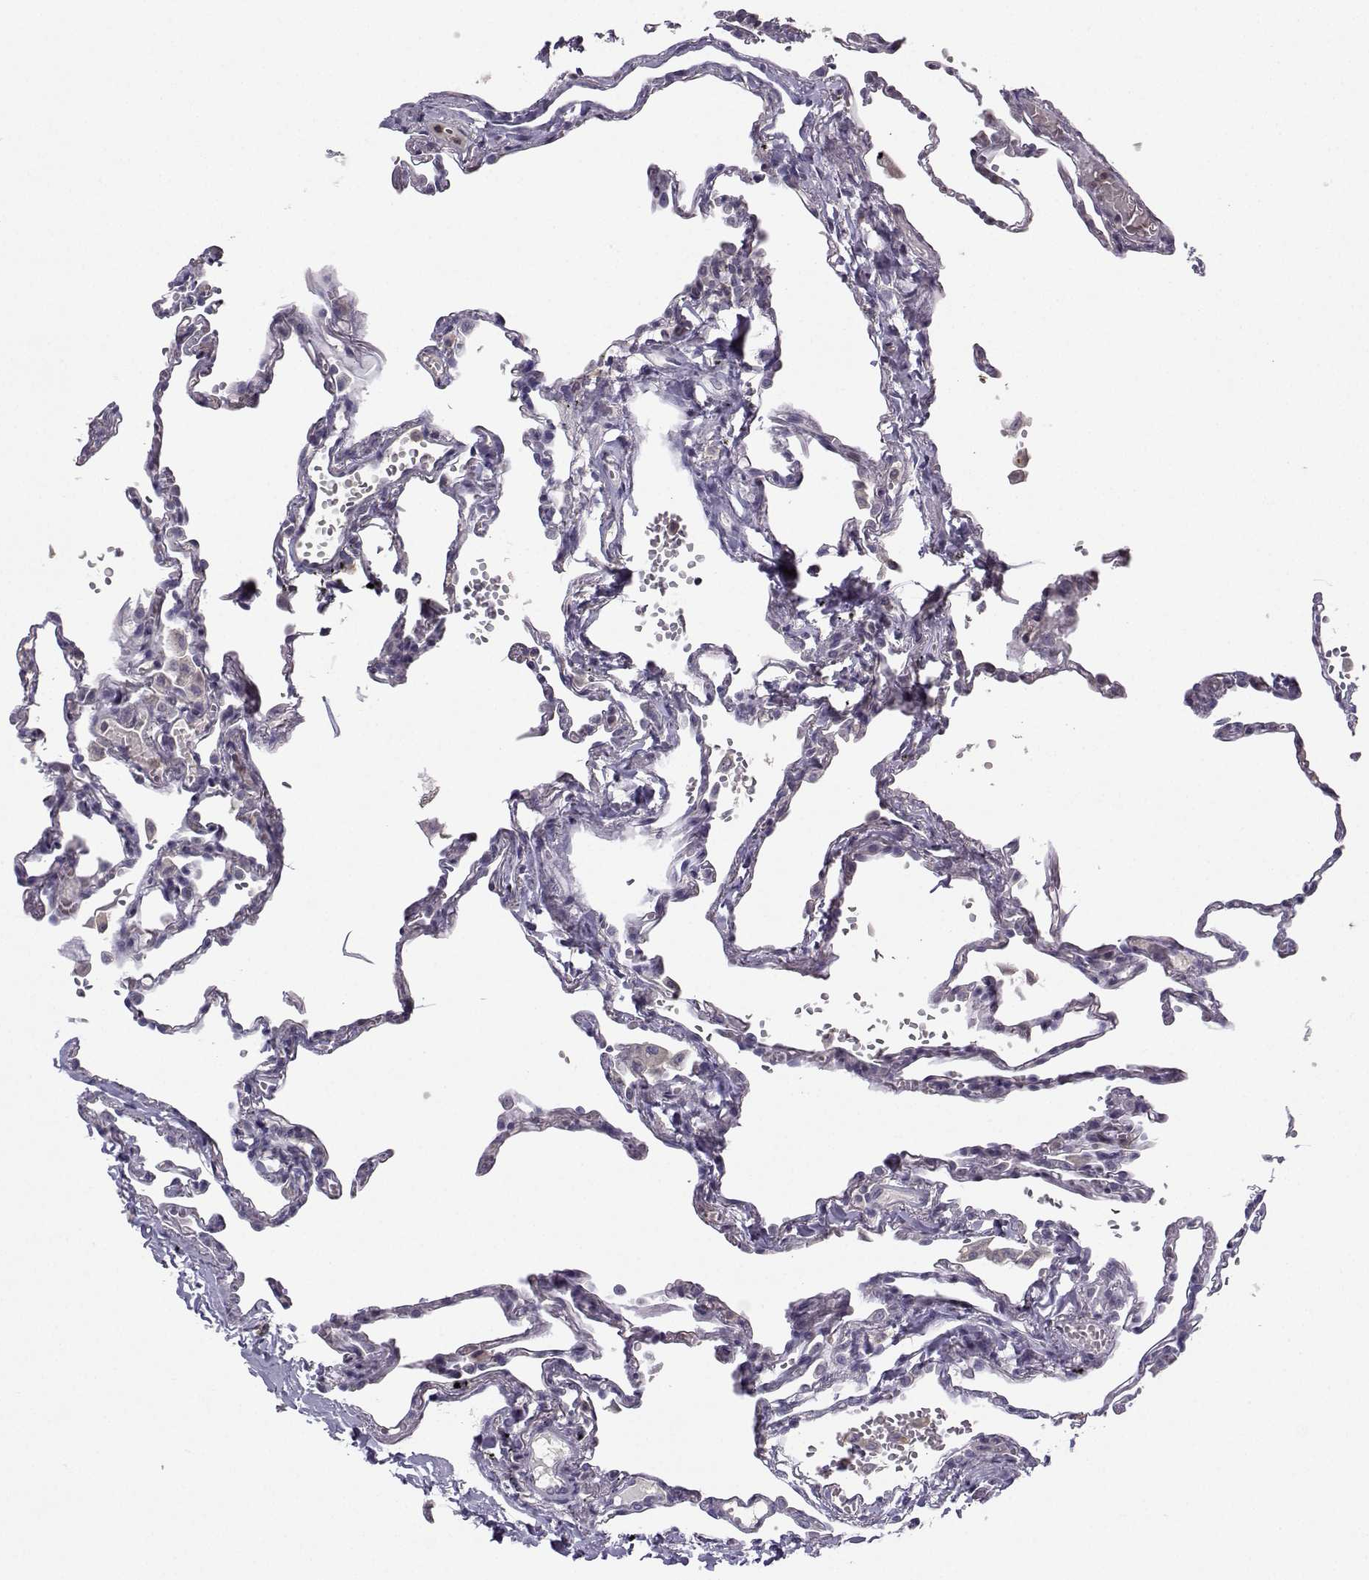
{"staining": {"intensity": "negative", "quantity": "none", "location": "none"}, "tissue": "lung", "cell_type": "Alveolar cells", "image_type": "normal", "snomed": [{"axis": "morphology", "description": "Normal tissue, NOS"}, {"axis": "topography", "description": "Lung"}], "caption": "Immunohistochemistry image of normal lung stained for a protein (brown), which reveals no positivity in alveolar cells. Nuclei are stained in blue.", "gene": "FCAMR", "patient": {"sex": "male", "age": 78}}